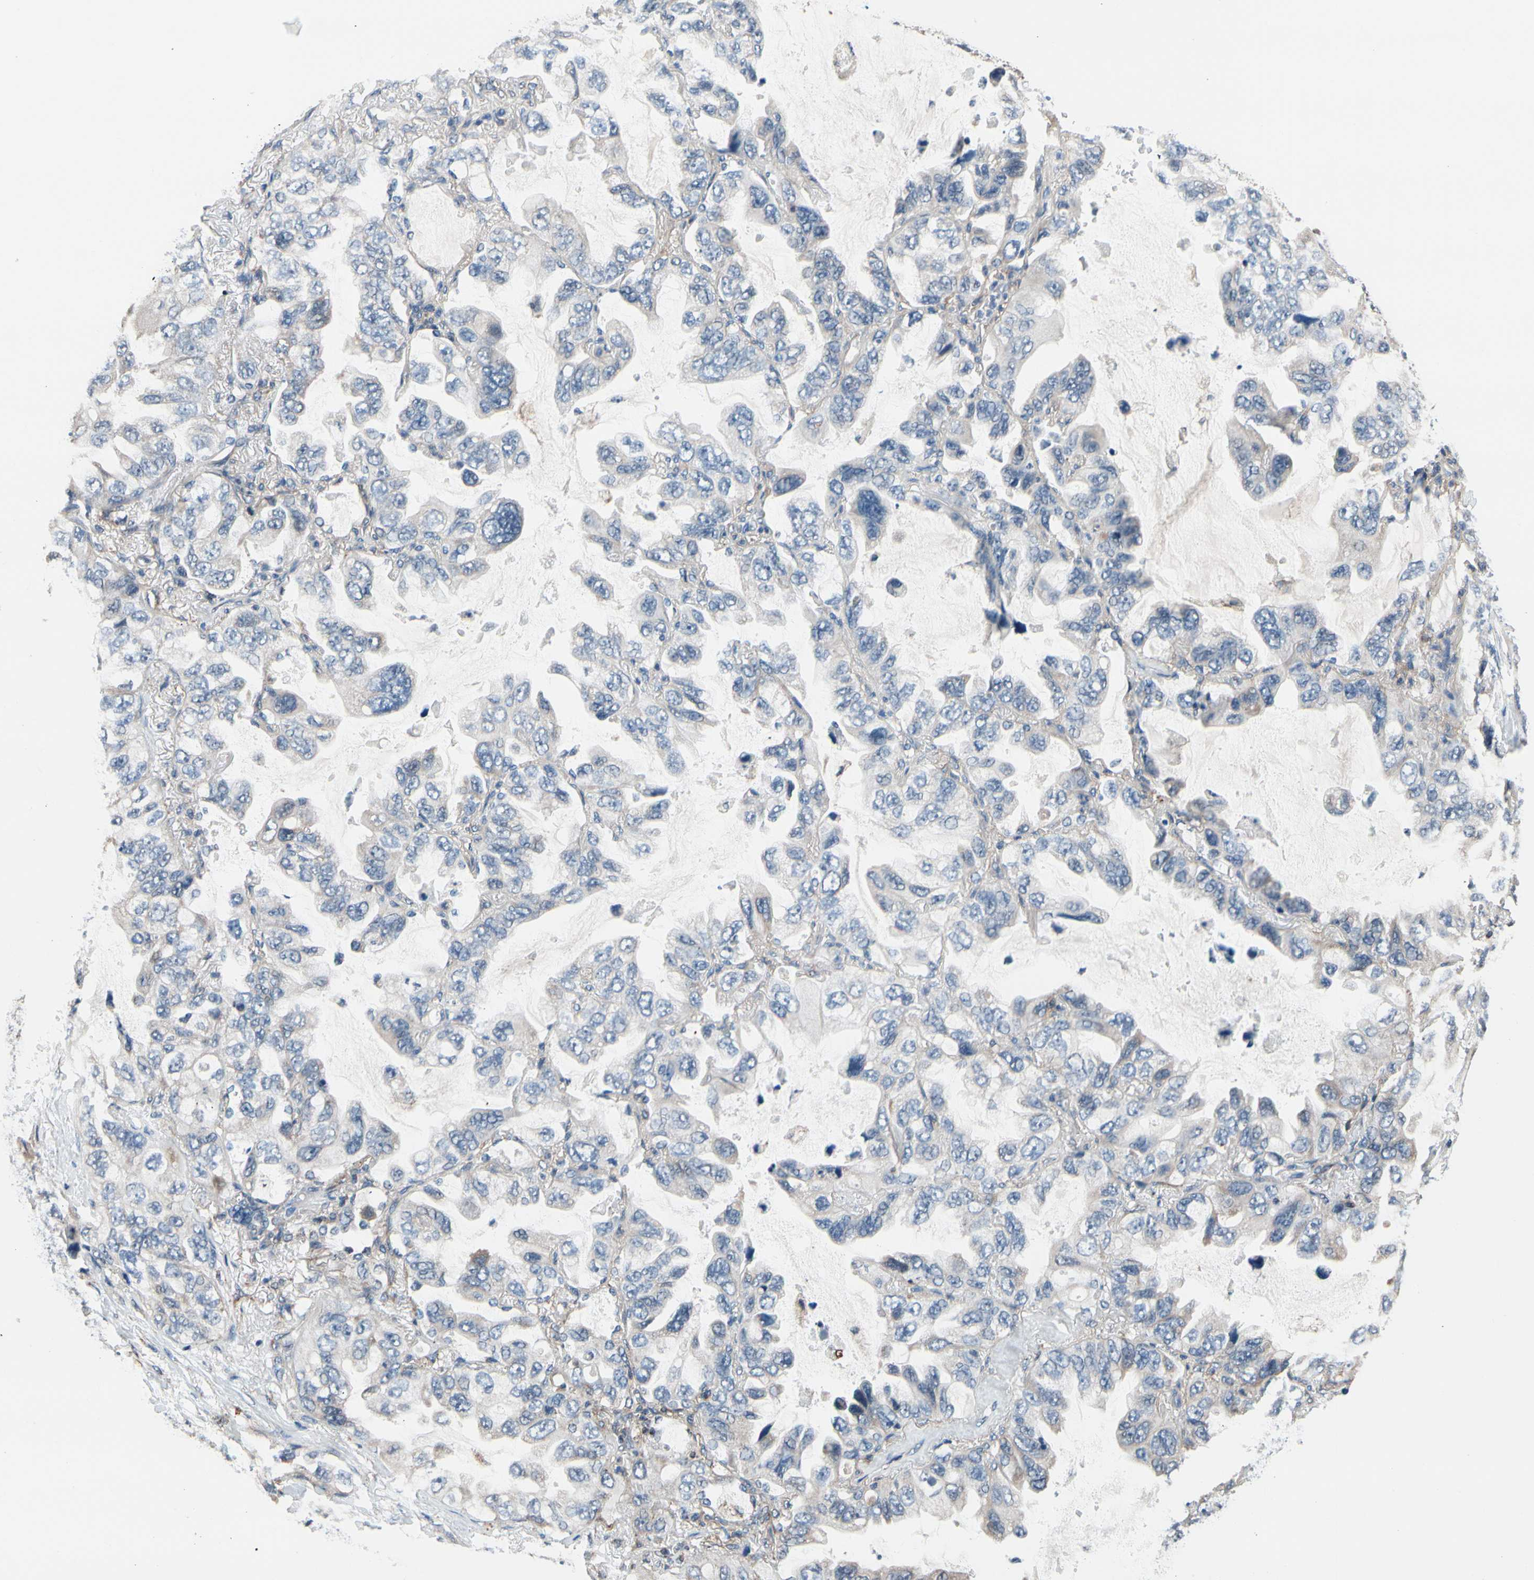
{"staining": {"intensity": "negative", "quantity": "none", "location": "none"}, "tissue": "lung cancer", "cell_type": "Tumor cells", "image_type": "cancer", "snomed": [{"axis": "morphology", "description": "Squamous cell carcinoma, NOS"}, {"axis": "topography", "description": "Lung"}], "caption": "Lung cancer (squamous cell carcinoma) stained for a protein using immunohistochemistry displays no expression tumor cells.", "gene": "TMEM176A", "patient": {"sex": "female", "age": 73}}